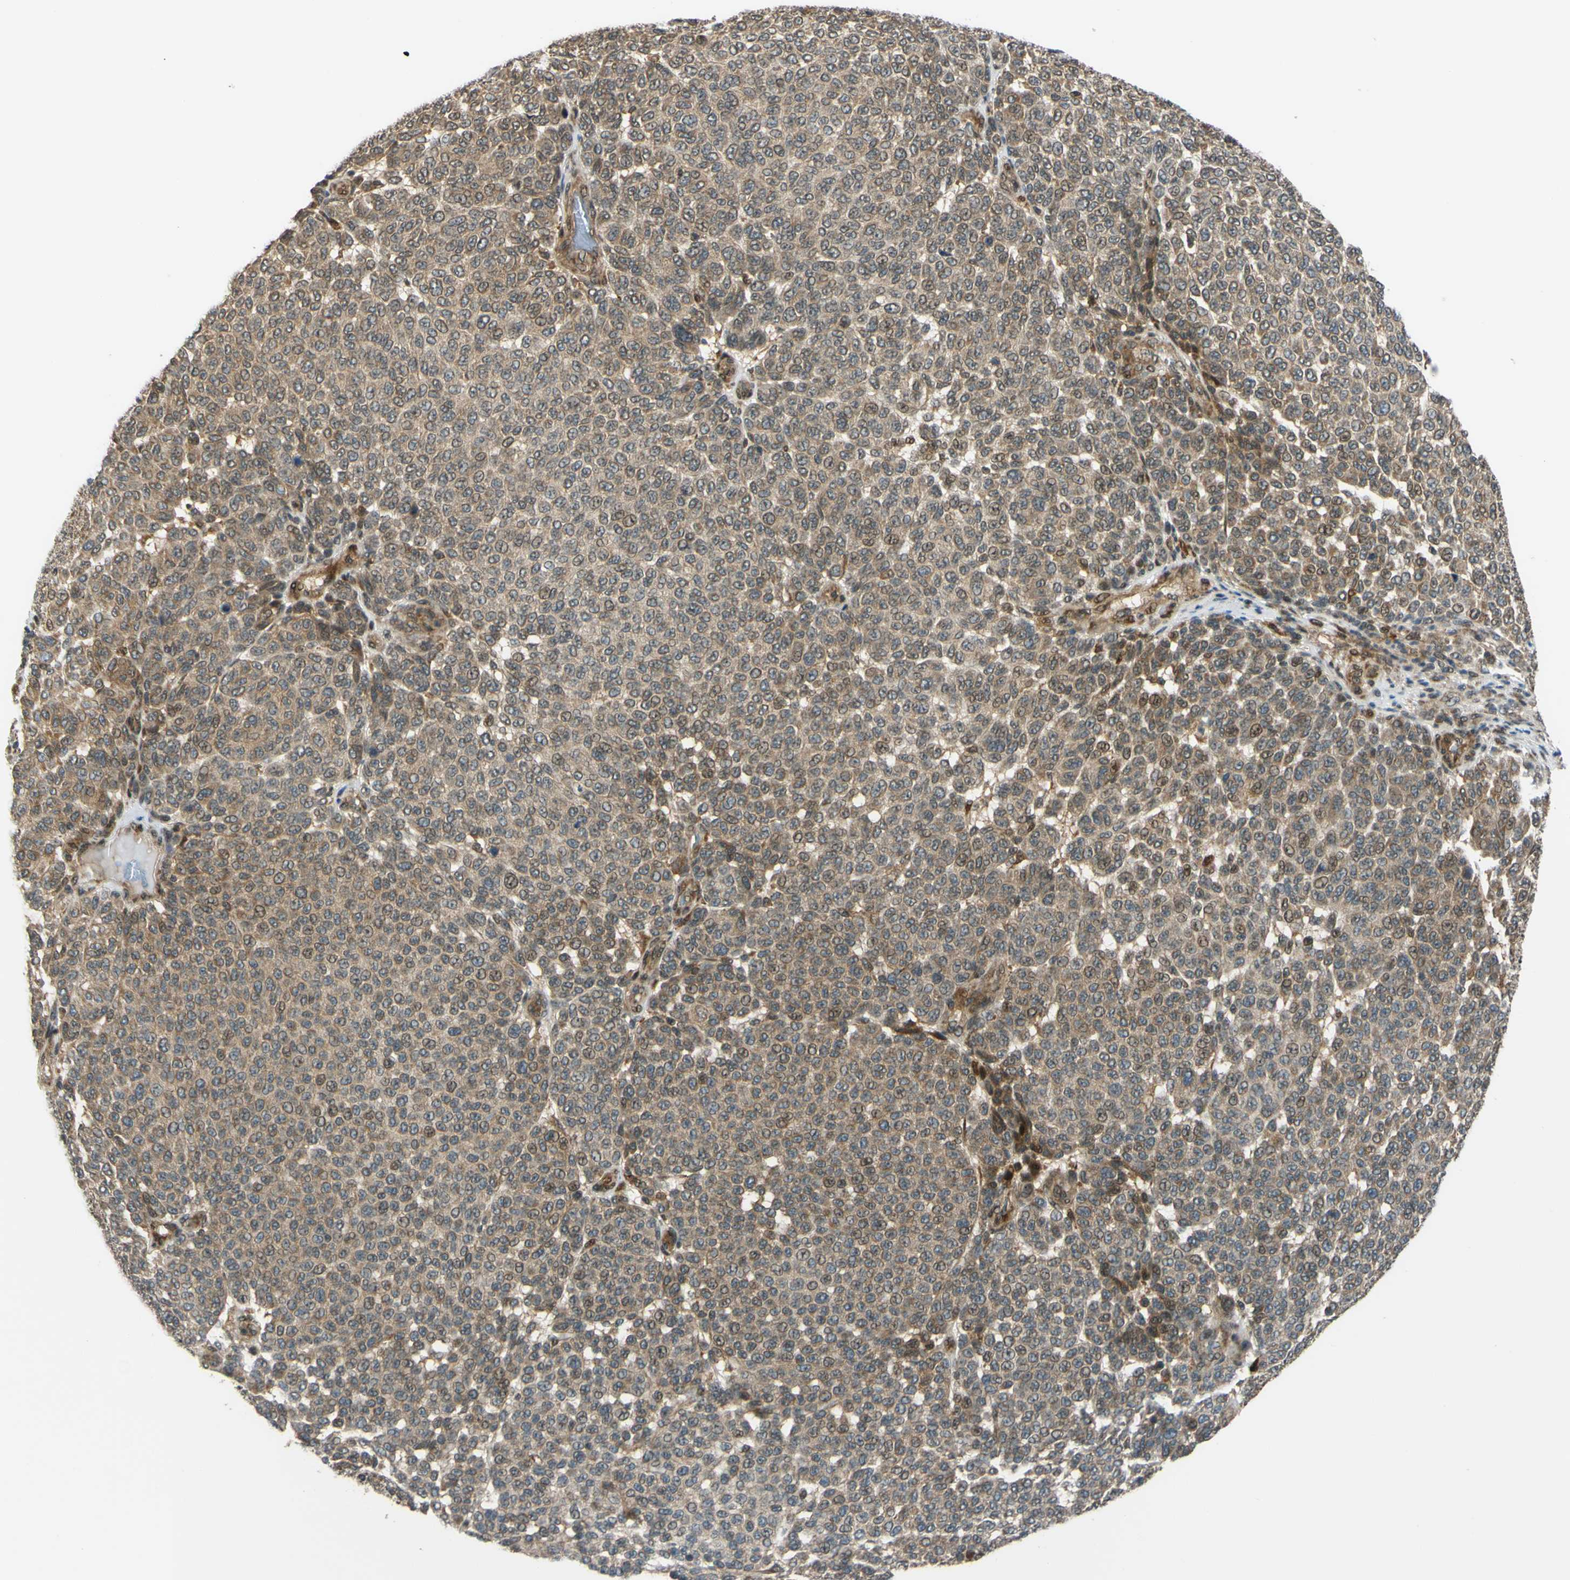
{"staining": {"intensity": "weak", "quantity": ">75%", "location": "cytoplasmic/membranous,nuclear"}, "tissue": "melanoma", "cell_type": "Tumor cells", "image_type": "cancer", "snomed": [{"axis": "morphology", "description": "Malignant melanoma, NOS"}, {"axis": "topography", "description": "Skin"}], "caption": "Immunohistochemical staining of human malignant melanoma exhibits low levels of weak cytoplasmic/membranous and nuclear protein expression in about >75% of tumor cells. (Brightfield microscopy of DAB IHC at high magnification).", "gene": "ABCC8", "patient": {"sex": "male", "age": 59}}